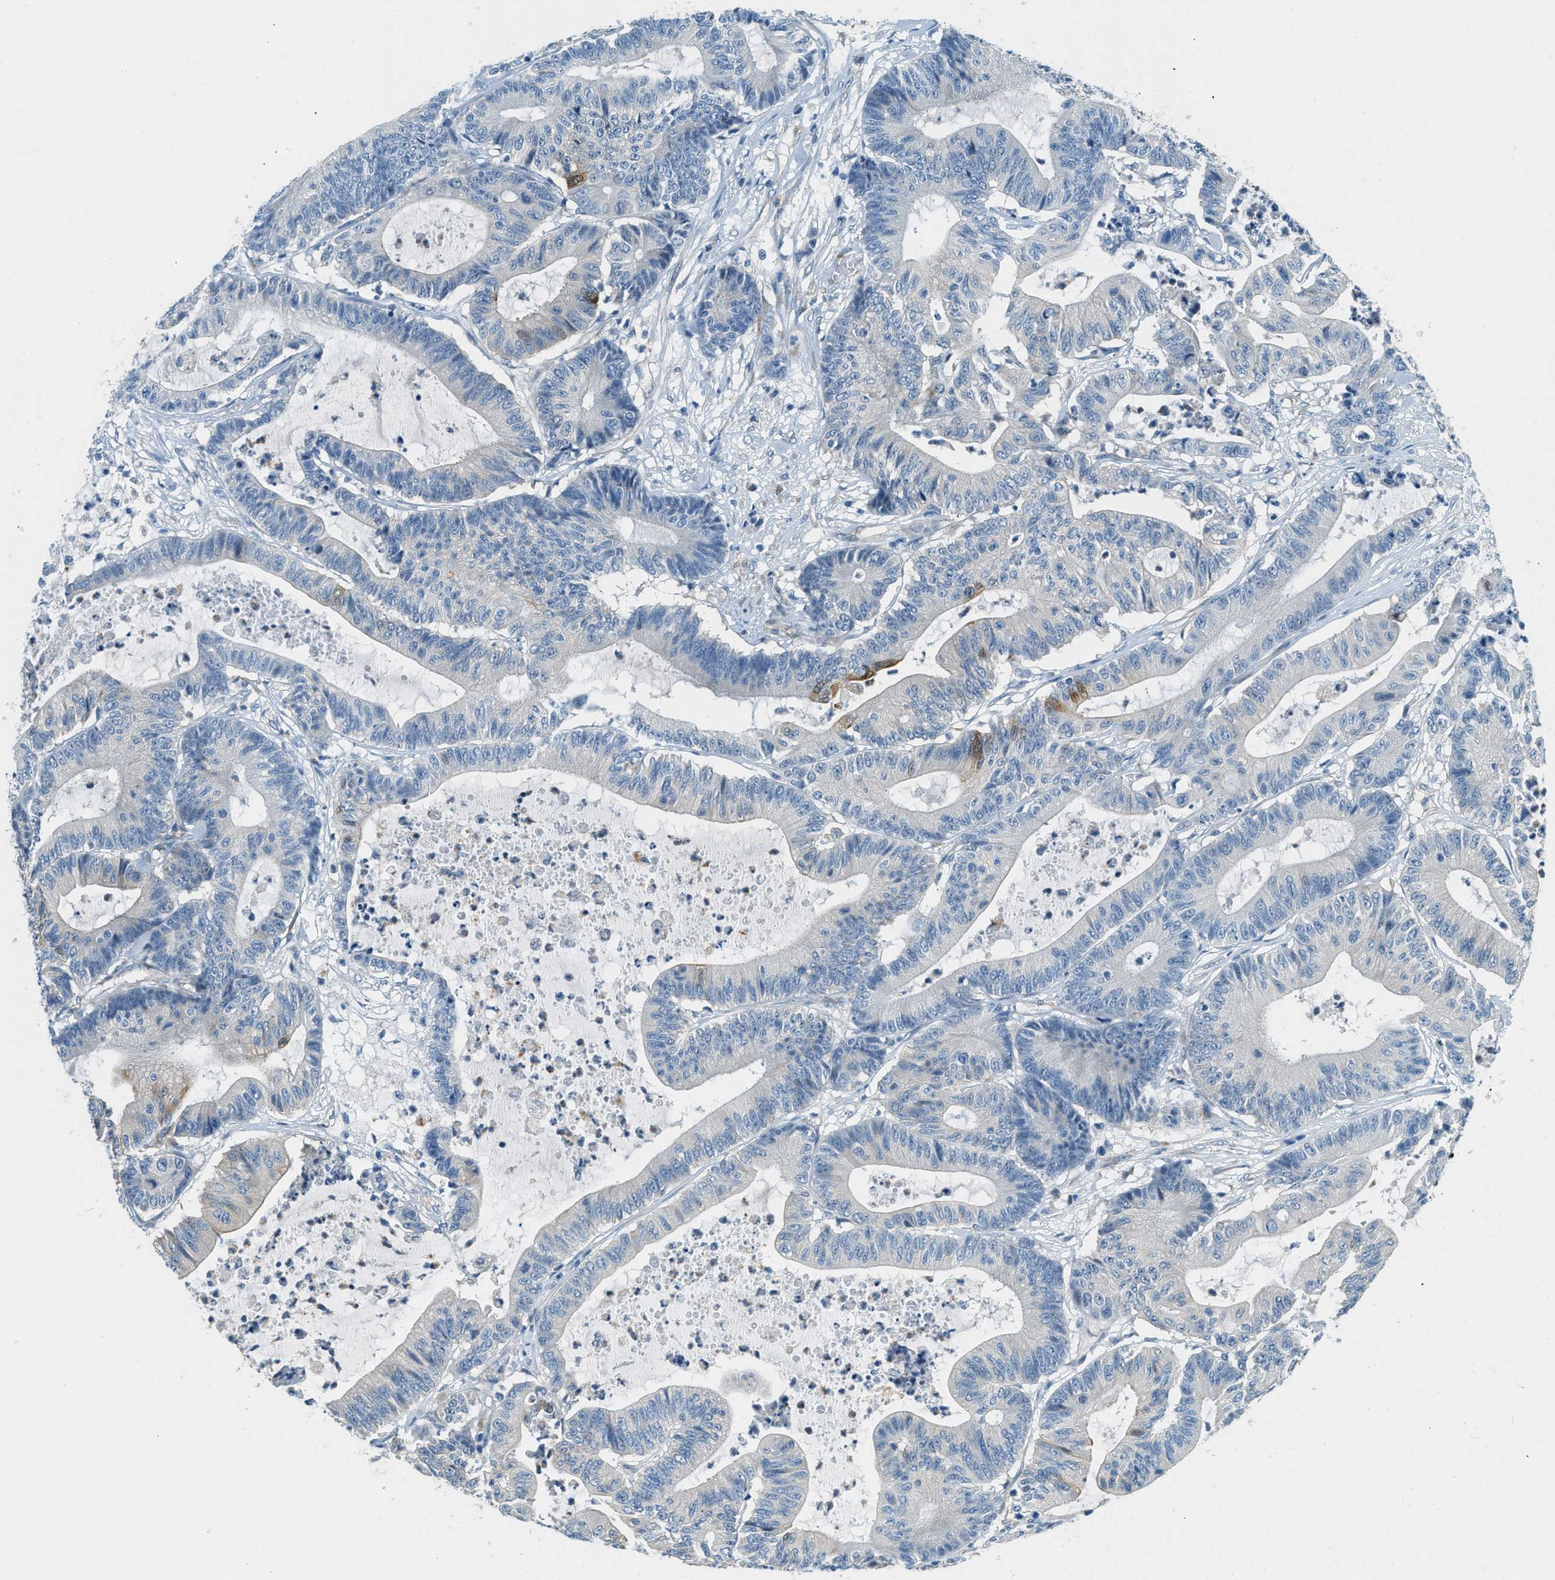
{"staining": {"intensity": "negative", "quantity": "none", "location": "none"}, "tissue": "colorectal cancer", "cell_type": "Tumor cells", "image_type": "cancer", "snomed": [{"axis": "morphology", "description": "Adenocarcinoma, NOS"}, {"axis": "topography", "description": "Colon"}], "caption": "Immunohistochemistry (IHC) image of neoplastic tissue: adenocarcinoma (colorectal) stained with DAB demonstrates no significant protein positivity in tumor cells.", "gene": "ZNF367", "patient": {"sex": "female", "age": 84}}